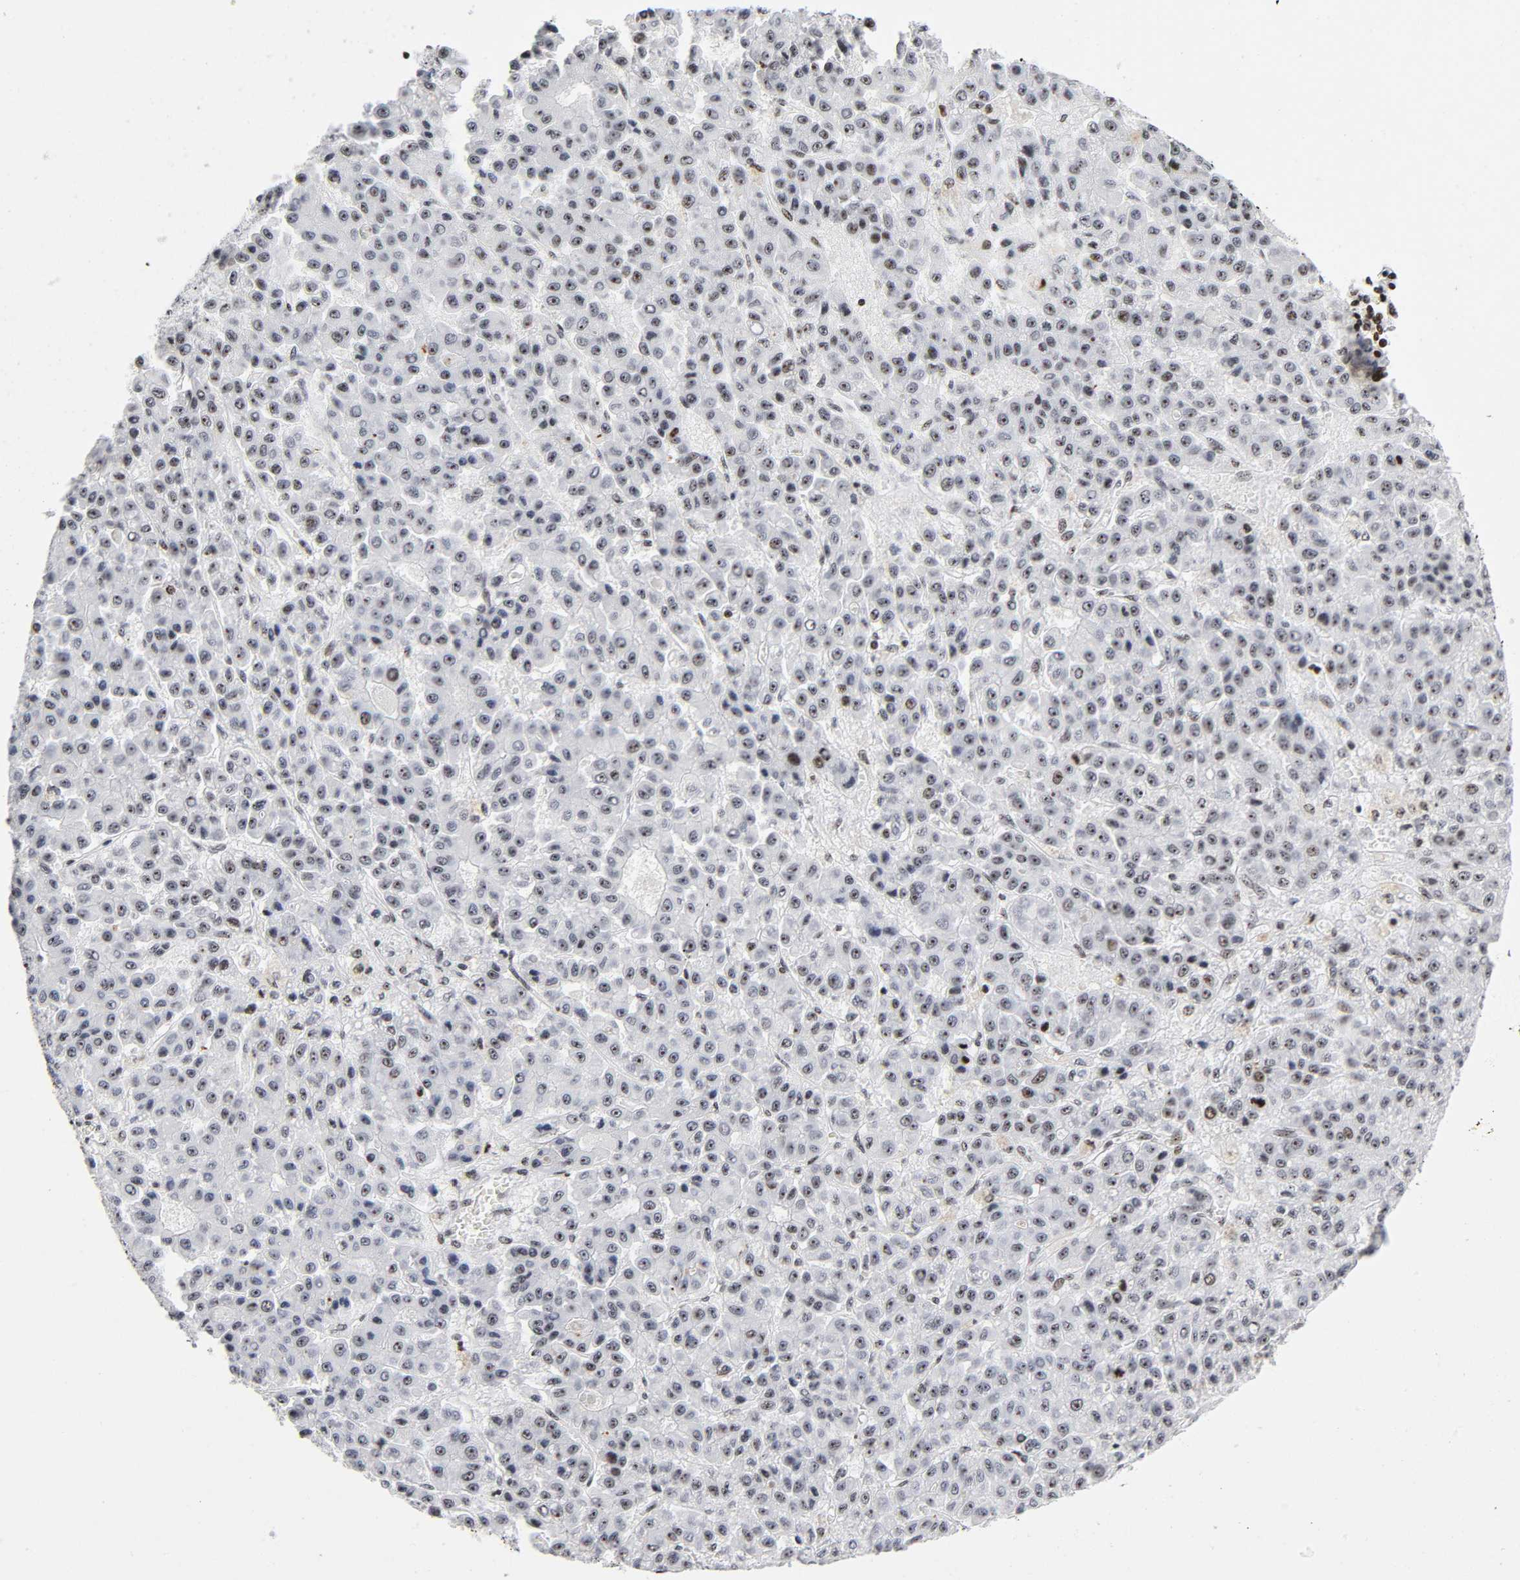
{"staining": {"intensity": "strong", "quantity": "25%-75%", "location": "nuclear"}, "tissue": "liver cancer", "cell_type": "Tumor cells", "image_type": "cancer", "snomed": [{"axis": "morphology", "description": "Carcinoma, Hepatocellular, NOS"}, {"axis": "topography", "description": "Liver"}], "caption": "A high amount of strong nuclear positivity is present in about 25%-75% of tumor cells in liver cancer tissue. Using DAB (3,3'-diaminobenzidine) (brown) and hematoxylin (blue) stains, captured at high magnification using brightfield microscopy.", "gene": "UBTF", "patient": {"sex": "male", "age": 70}}